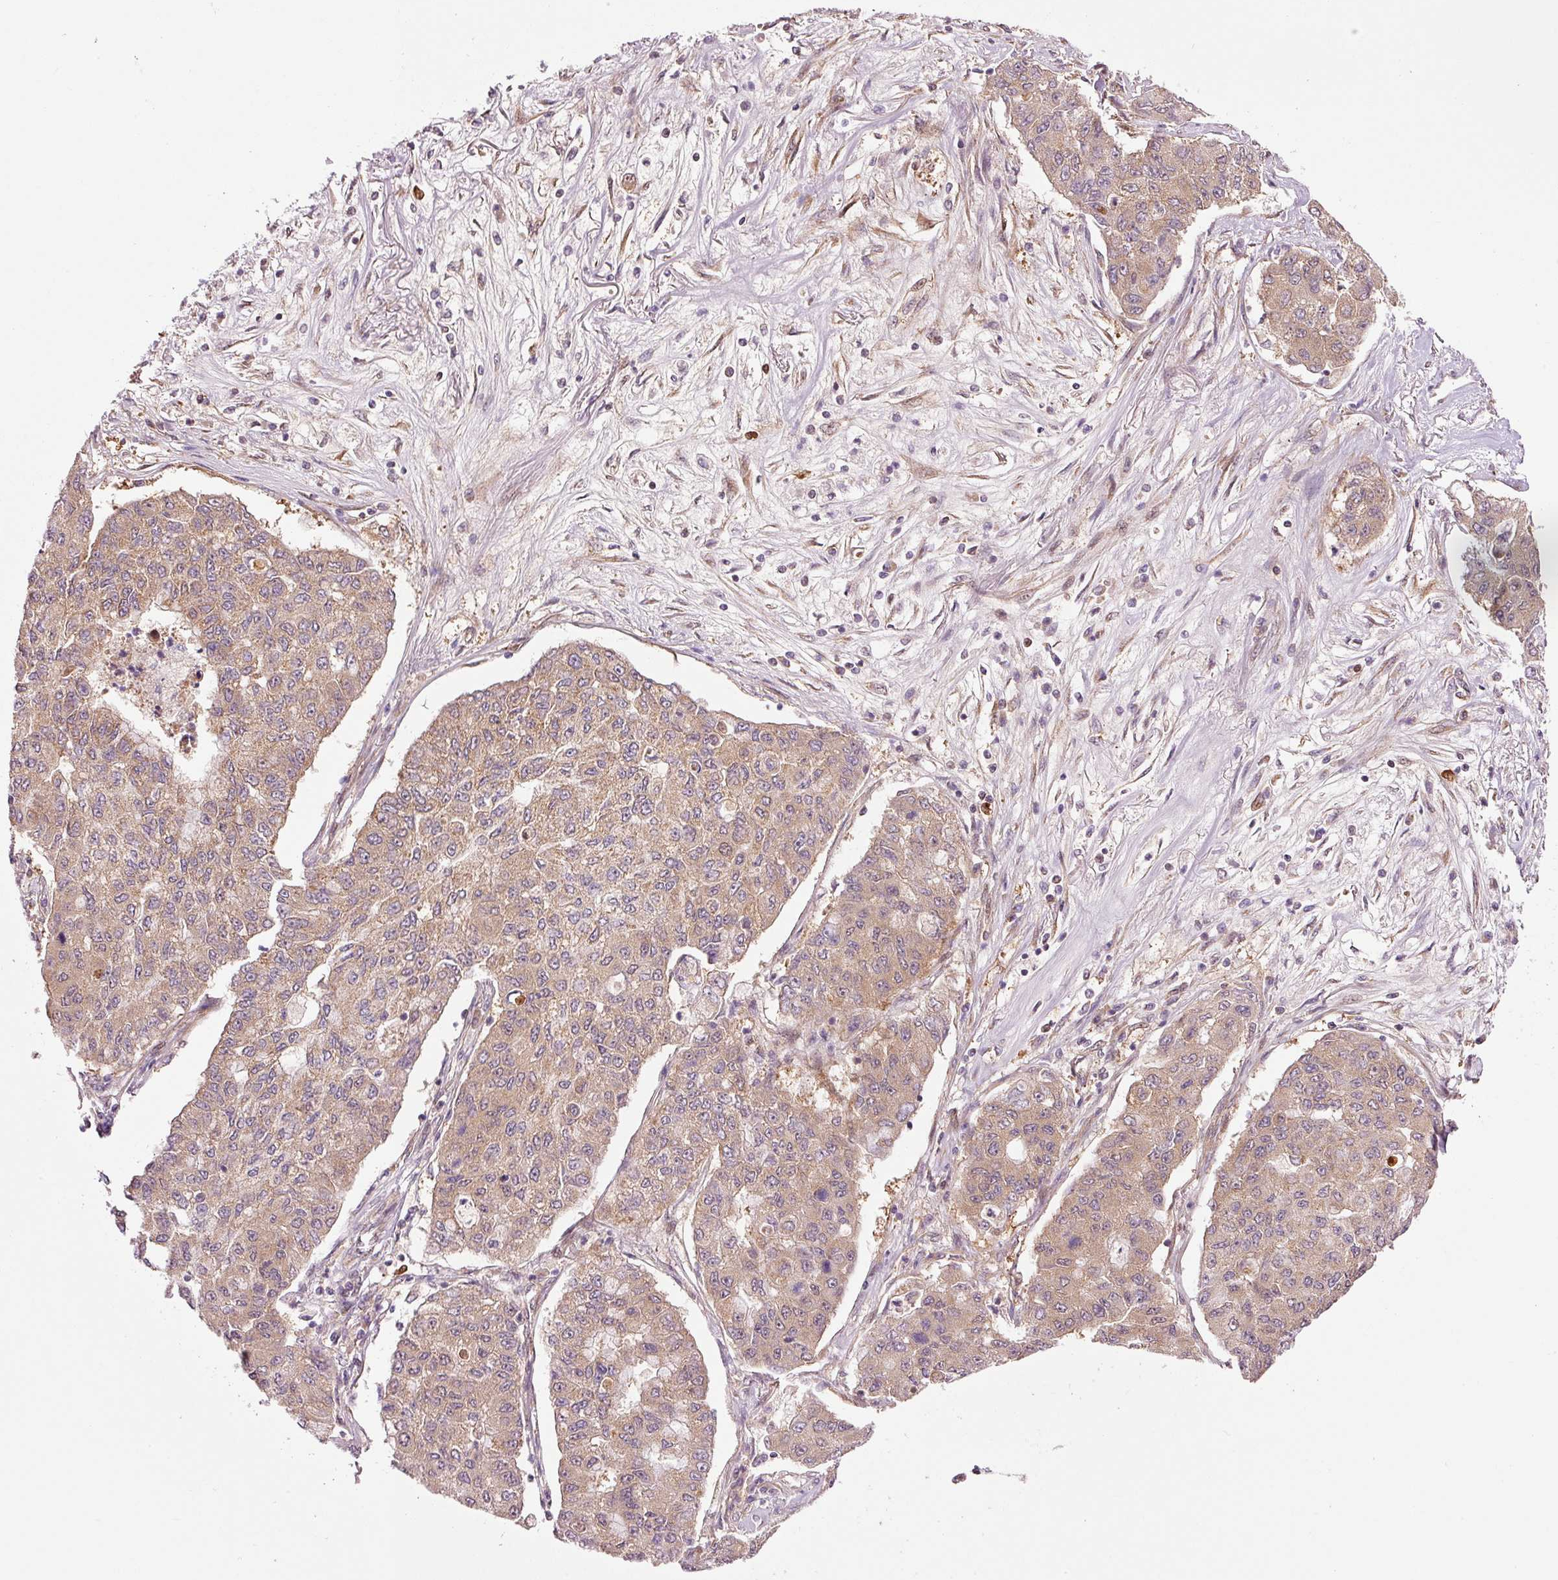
{"staining": {"intensity": "moderate", "quantity": ">75%", "location": "cytoplasmic/membranous"}, "tissue": "lung cancer", "cell_type": "Tumor cells", "image_type": "cancer", "snomed": [{"axis": "morphology", "description": "Squamous cell carcinoma, NOS"}, {"axis": "topography", "description": "Lung"}], "caption": "Approximately >75% of tumor cells in human lung cancer reveal moderate cytoplasmic/membranous protein staining as visualized by brown immunohistochemical staining.", "gene": "PPP1R14B", "patient": {"sex": "male", "age": 74}}